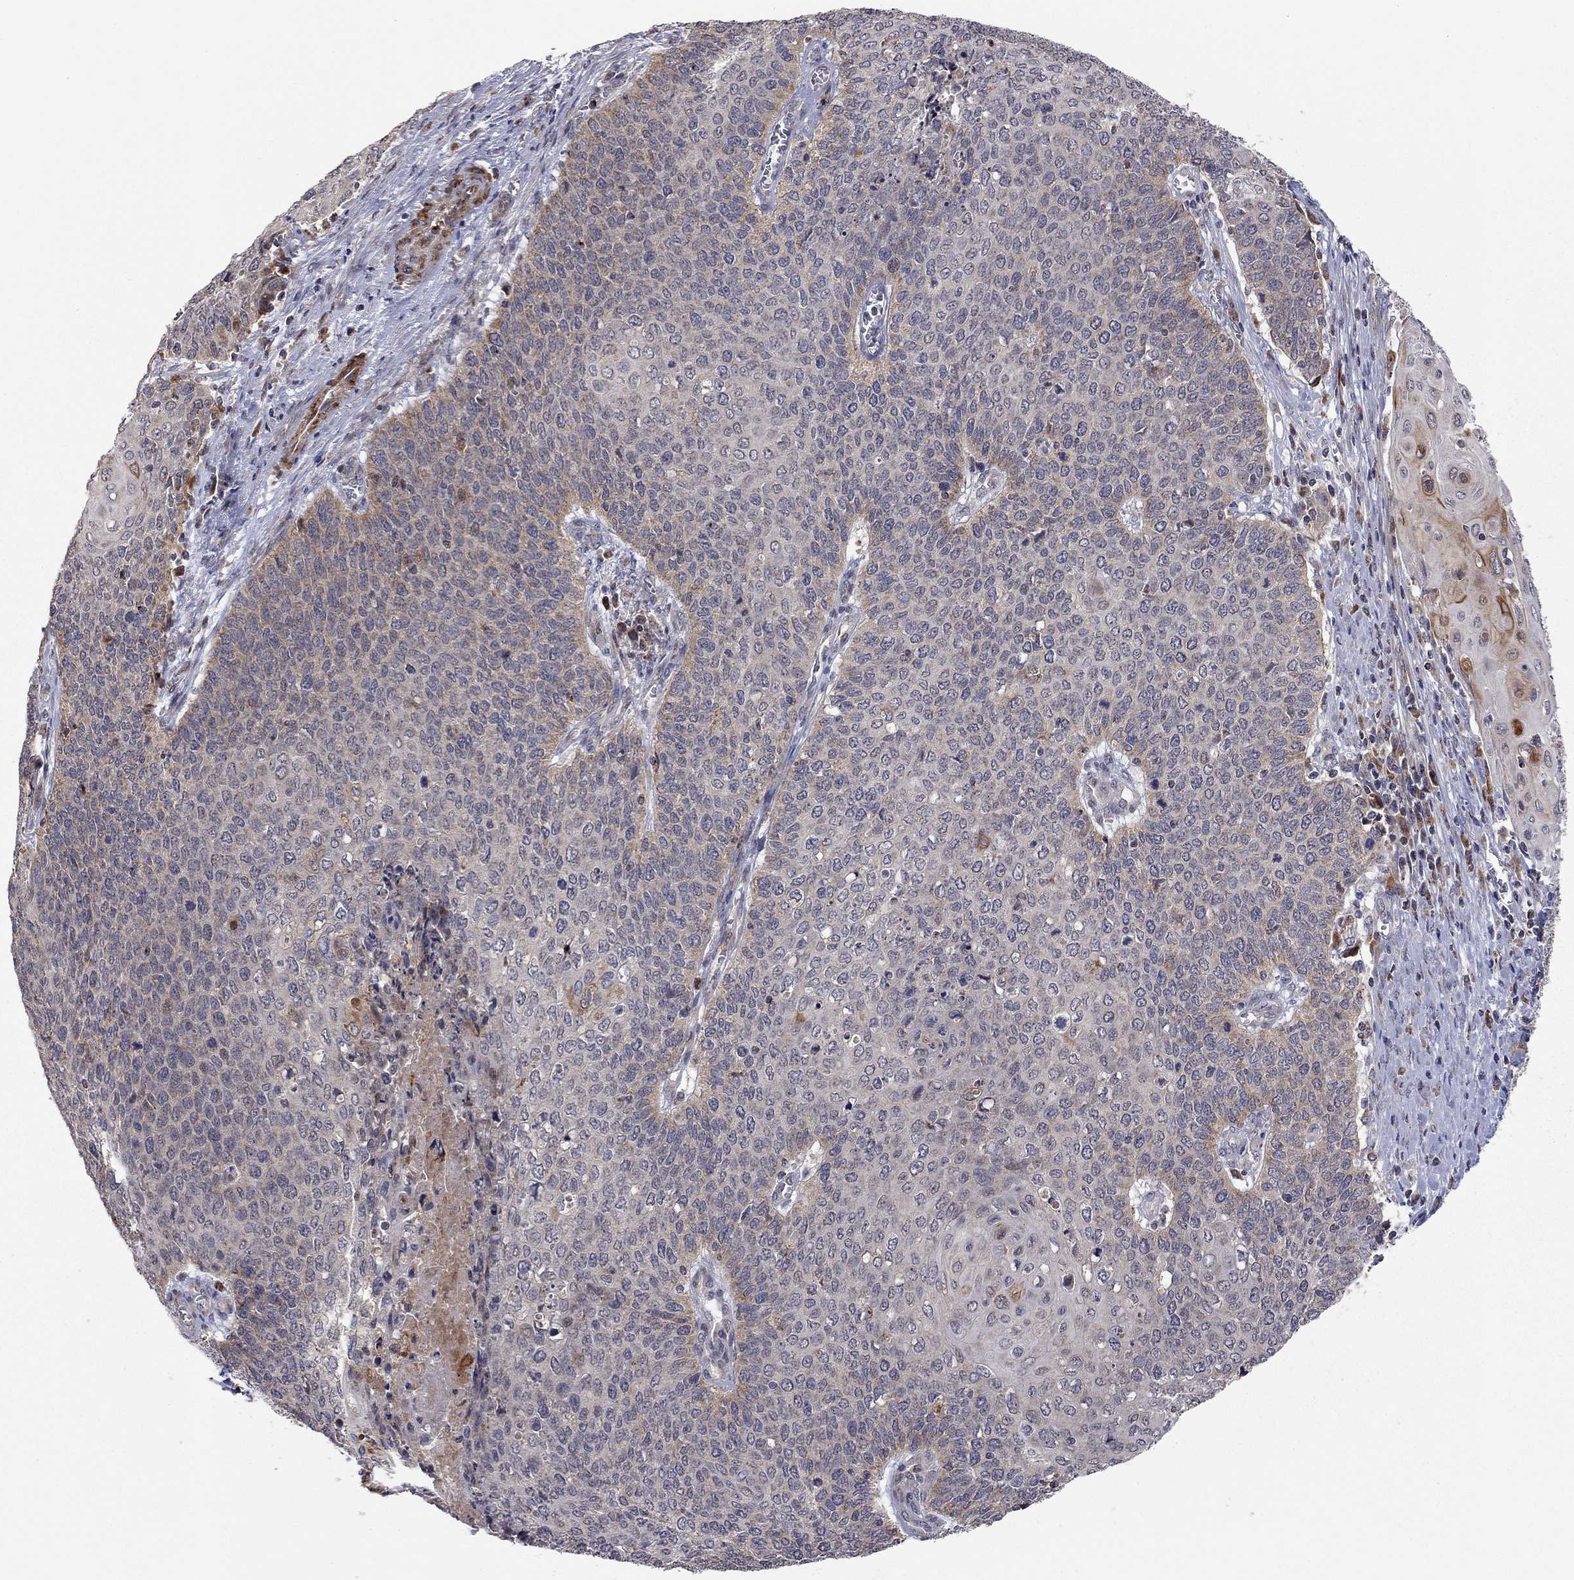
{"staining": {"intensity": "moderate", "quantity": "<25%", "location": "cytoplasmic/membranous"}, "tissue": "cervical cancer", "cell_type": "Tumor cells", "image_type": "cancer", "snomed": [{"axis": "morphology", "description": "Squamous cell carcinoma, NOS"}, {"axis": "topography", "description": "Cervix"}], "caption": "This histopathology image exhibits IHC staining of cervical cancer, with low moderate cytoplasmic/membranous staining in approximately <25% of tumor cells.", "gene": "IDS", "patient": {"sex": "female", "age": 39}}